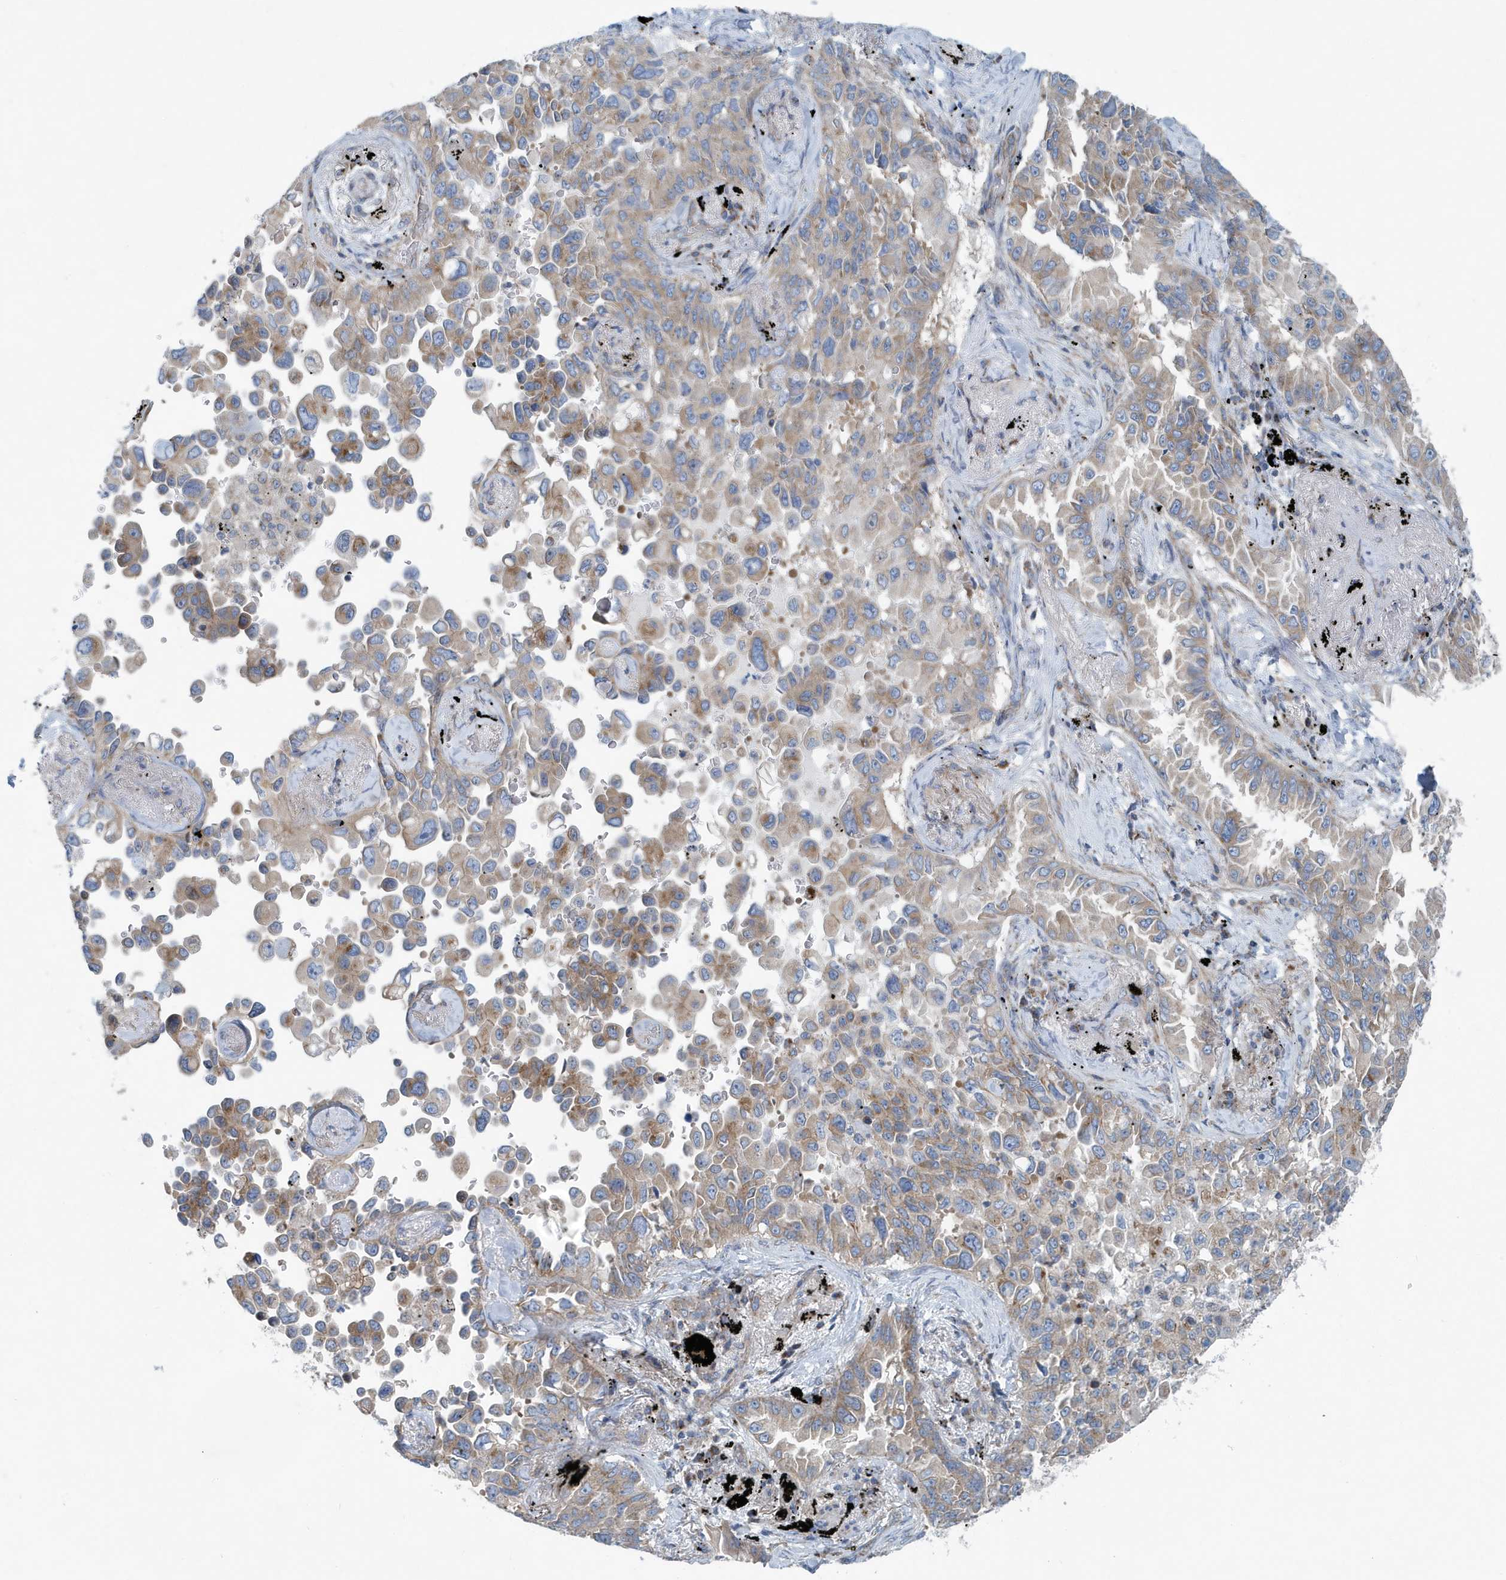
{"staining": {"intensity": "moderate", "quantity": ">75%", "location": "cytoplasmic/membranous"}, "tissue": "lung cancer", "cell_type": "Tumor cells", "image_type": "cancer", "snomed": [{"axis": "morphology", "description": "Adenocarcinoma, NOS"}, {"axis": "topography", "description": "Lung"}], "caption": "The immunohistochemical stain labels moderate cytoplasmic/membranous expression in tumor cells of lung adenocarcinoma tissue. (DAB (3,3'-diaminobenzidine) = brown stain, brightfield microscopy at high magnification).", "gene": "PPM1M", "patient": {"sex": "female", "age": 67}}